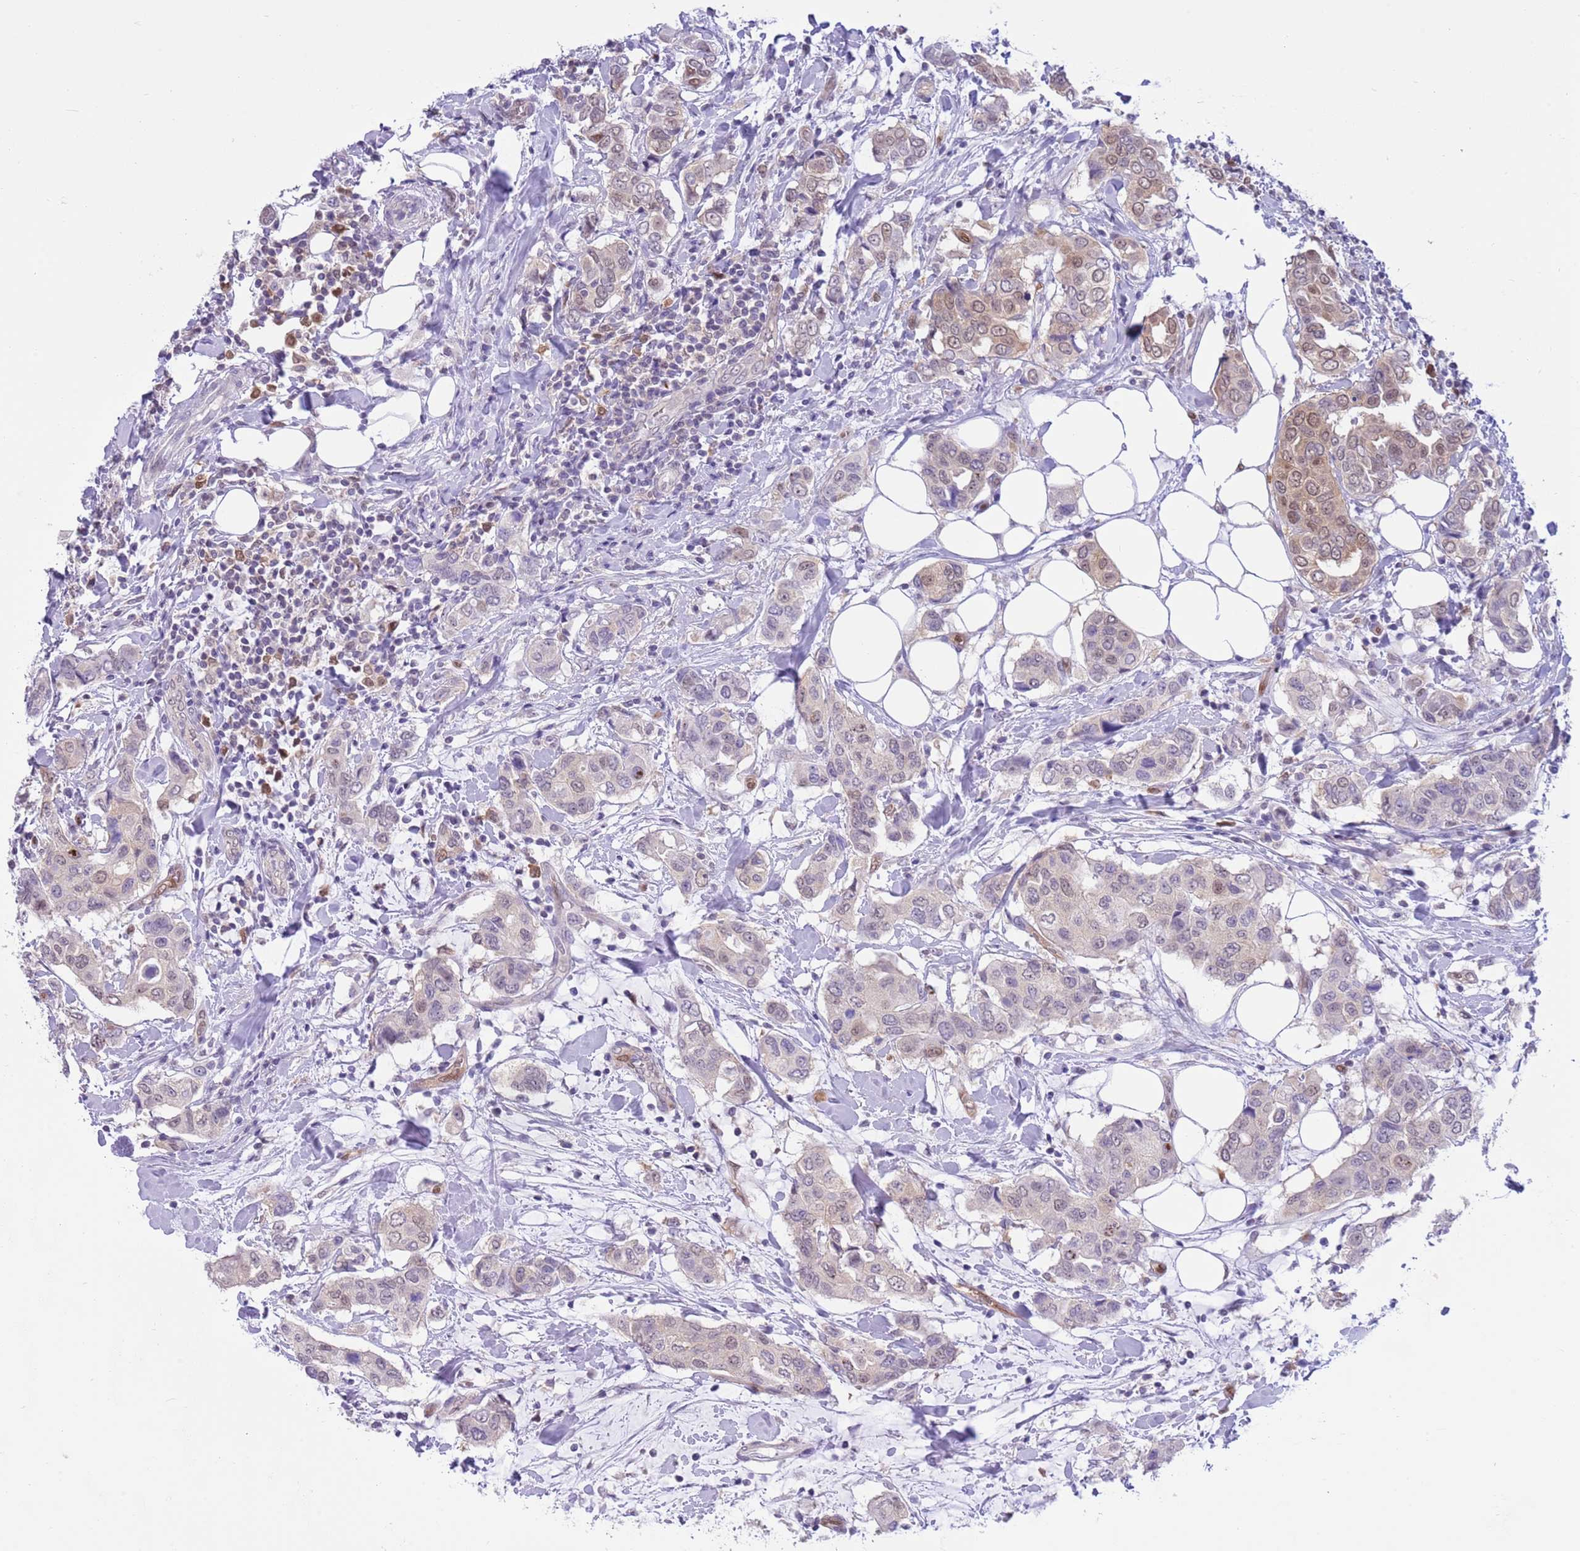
{"staining": {"intensity": "weak", "quantity": "<25%", "location": "cytoplasmic/membranous,nuclear"}, "tissue": "breast cancer", "cell_type": "Tumor cells", "image_type": "cancer", "snomed": [{"axis": "morphology", "description": "Lobular carcinoma"}, {"axis": "topography", "description": "Breast"}], "caption": "Immunohistochemistry micrograph of neoplastic tissue: human breast cancer stained with DAB (3,3'-diaminobenzidine) exhibits no significant protein positivity in tumor cells. (Stains: DAB (3,3'-diaminobenzidine) IHC with hematoxylin counter stain, Microscopy: brightfield microscopy at high magnification).", "gene": "DDI2", "patient": {"sex": "female", "age": 51}}